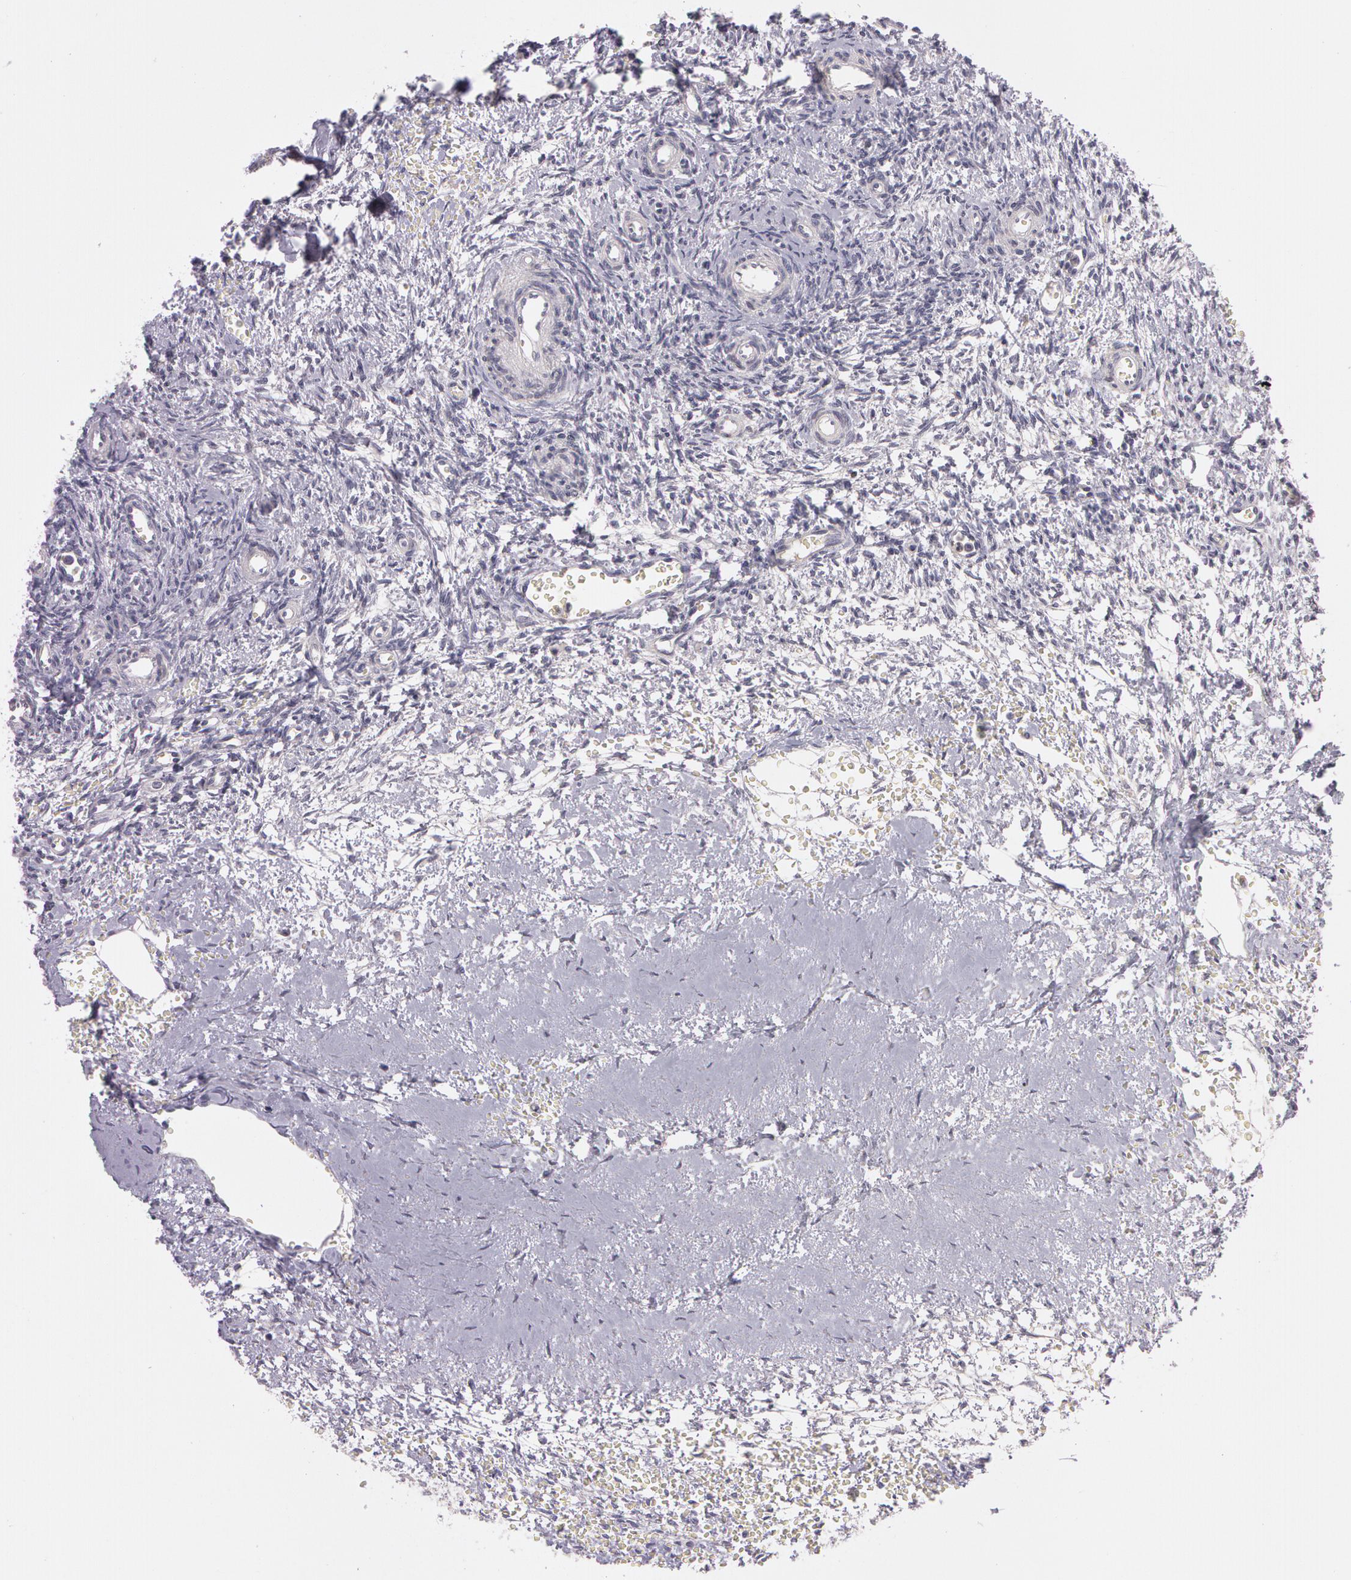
{"staining": {"intensity": "weak", "quantity": ">75%", "location": "cytoplasmic/membranous"}, "tissue": "ovary", "cell_type": "Follicle cells", "image_type": "normal", "snomed": [{"axis": "morphology", "description": "Normal tissue, NOS"}, {"axis": "topography", "description": "Ovary"}], "caption": "High-power microscopy captured an immunohistochemistry (IHC) micrograph of benign ovary, revealing weak cytoplasmic/membranous staining in approximately >75% of follicle cells.", "gene": "MXRA5", "patient": {"sex": "female", "age": 39}}